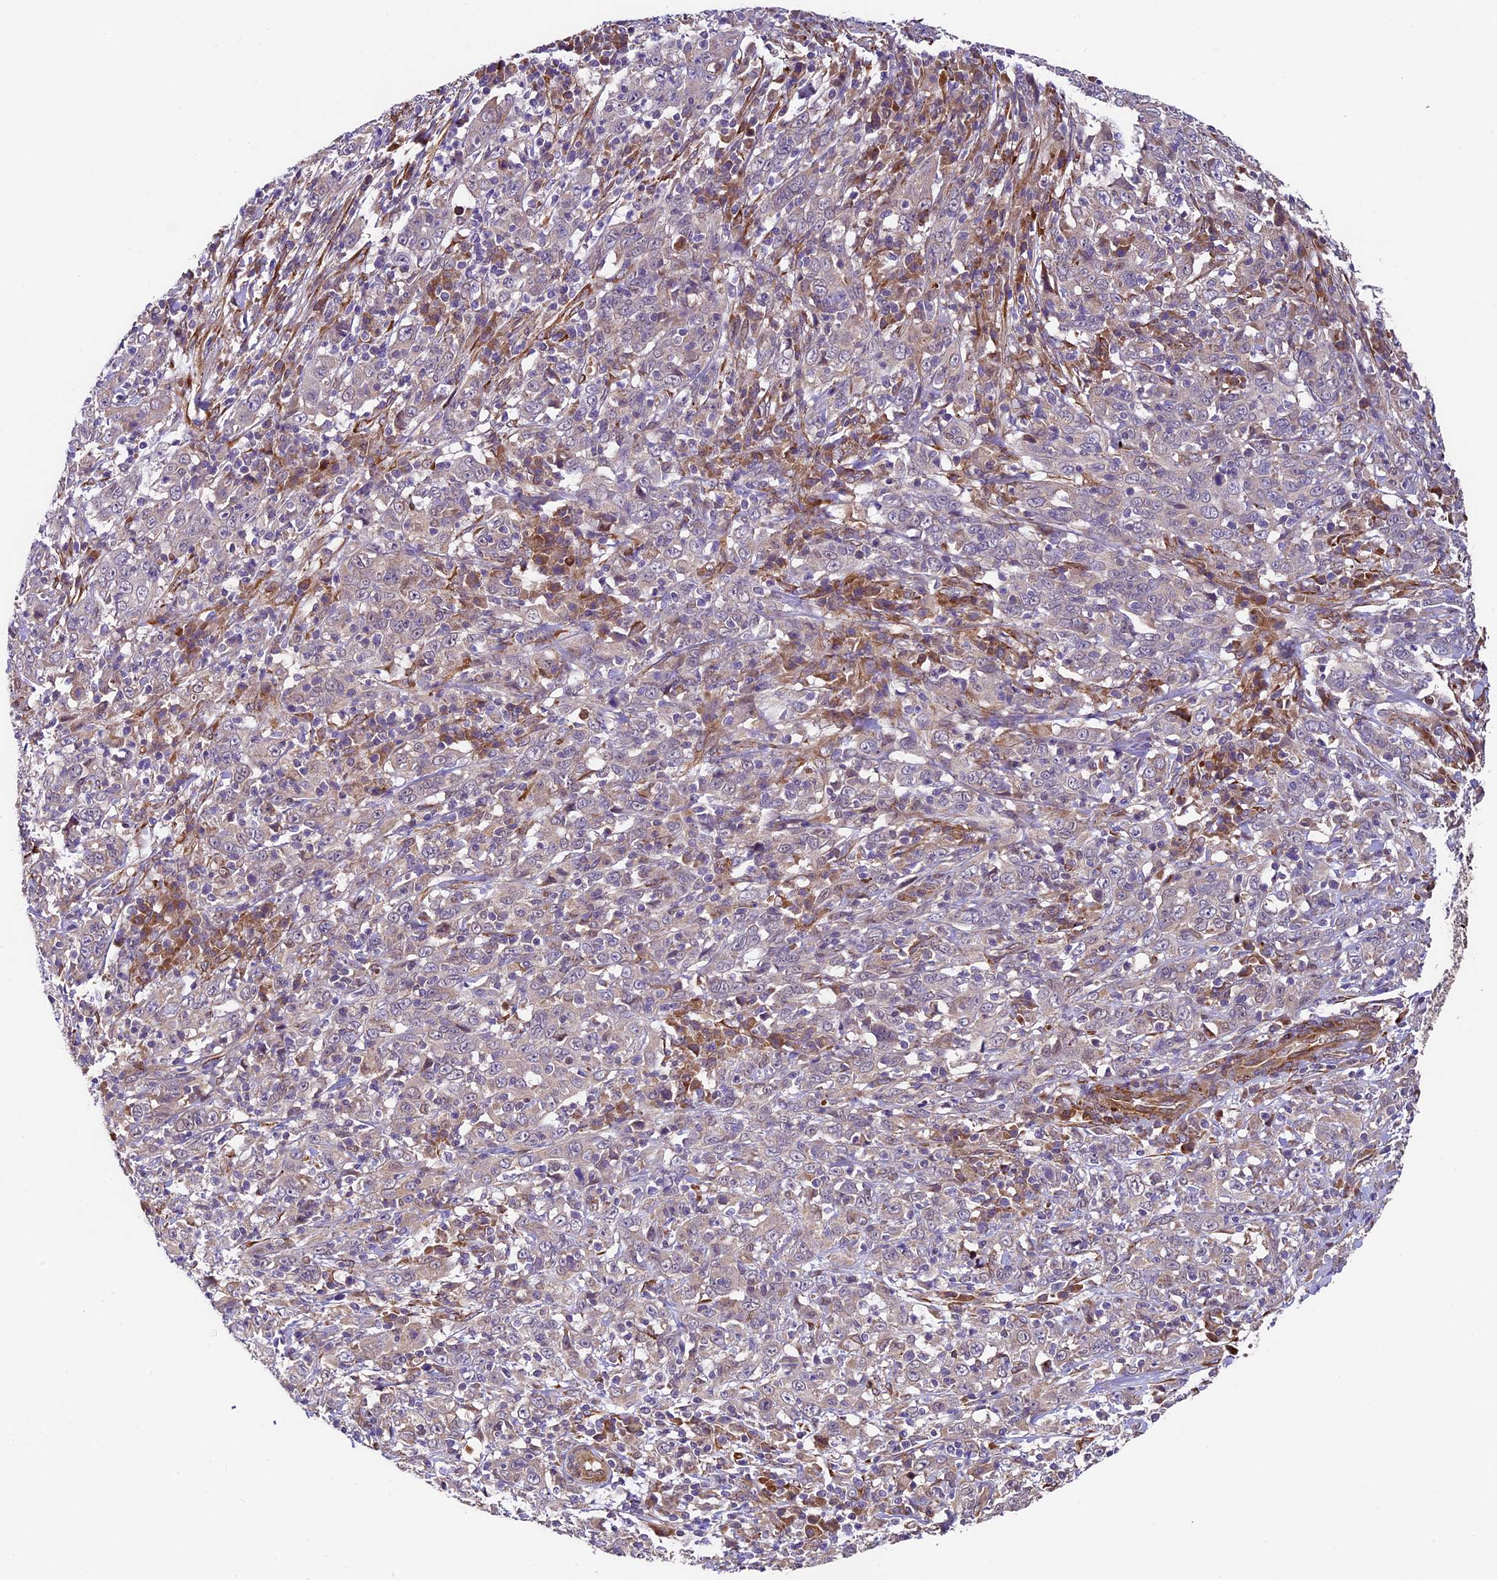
{"staining": {"intensity": "negative", "quantity": "none", "location": "none"}, "tissue": "cervical cancer", "cell_type": "Tumor cells", "image_type": "cancer", "snomed": [{"axis": "morphology", "description": "Squamous cell carcinoma, NOS"}, {"axis": "topography", "description": "Cervix"}], "caption": "DAB immunohistochemical staining of human cervical cancer demonstrates no significant expression in tumor cells. (DAB (3,3'-diaminobenzidine) immunohistochemistry (IHC) with hematoxylin counter stain).", "gene": "LSM7", "patient": {"sex": "female", "age": 46}}